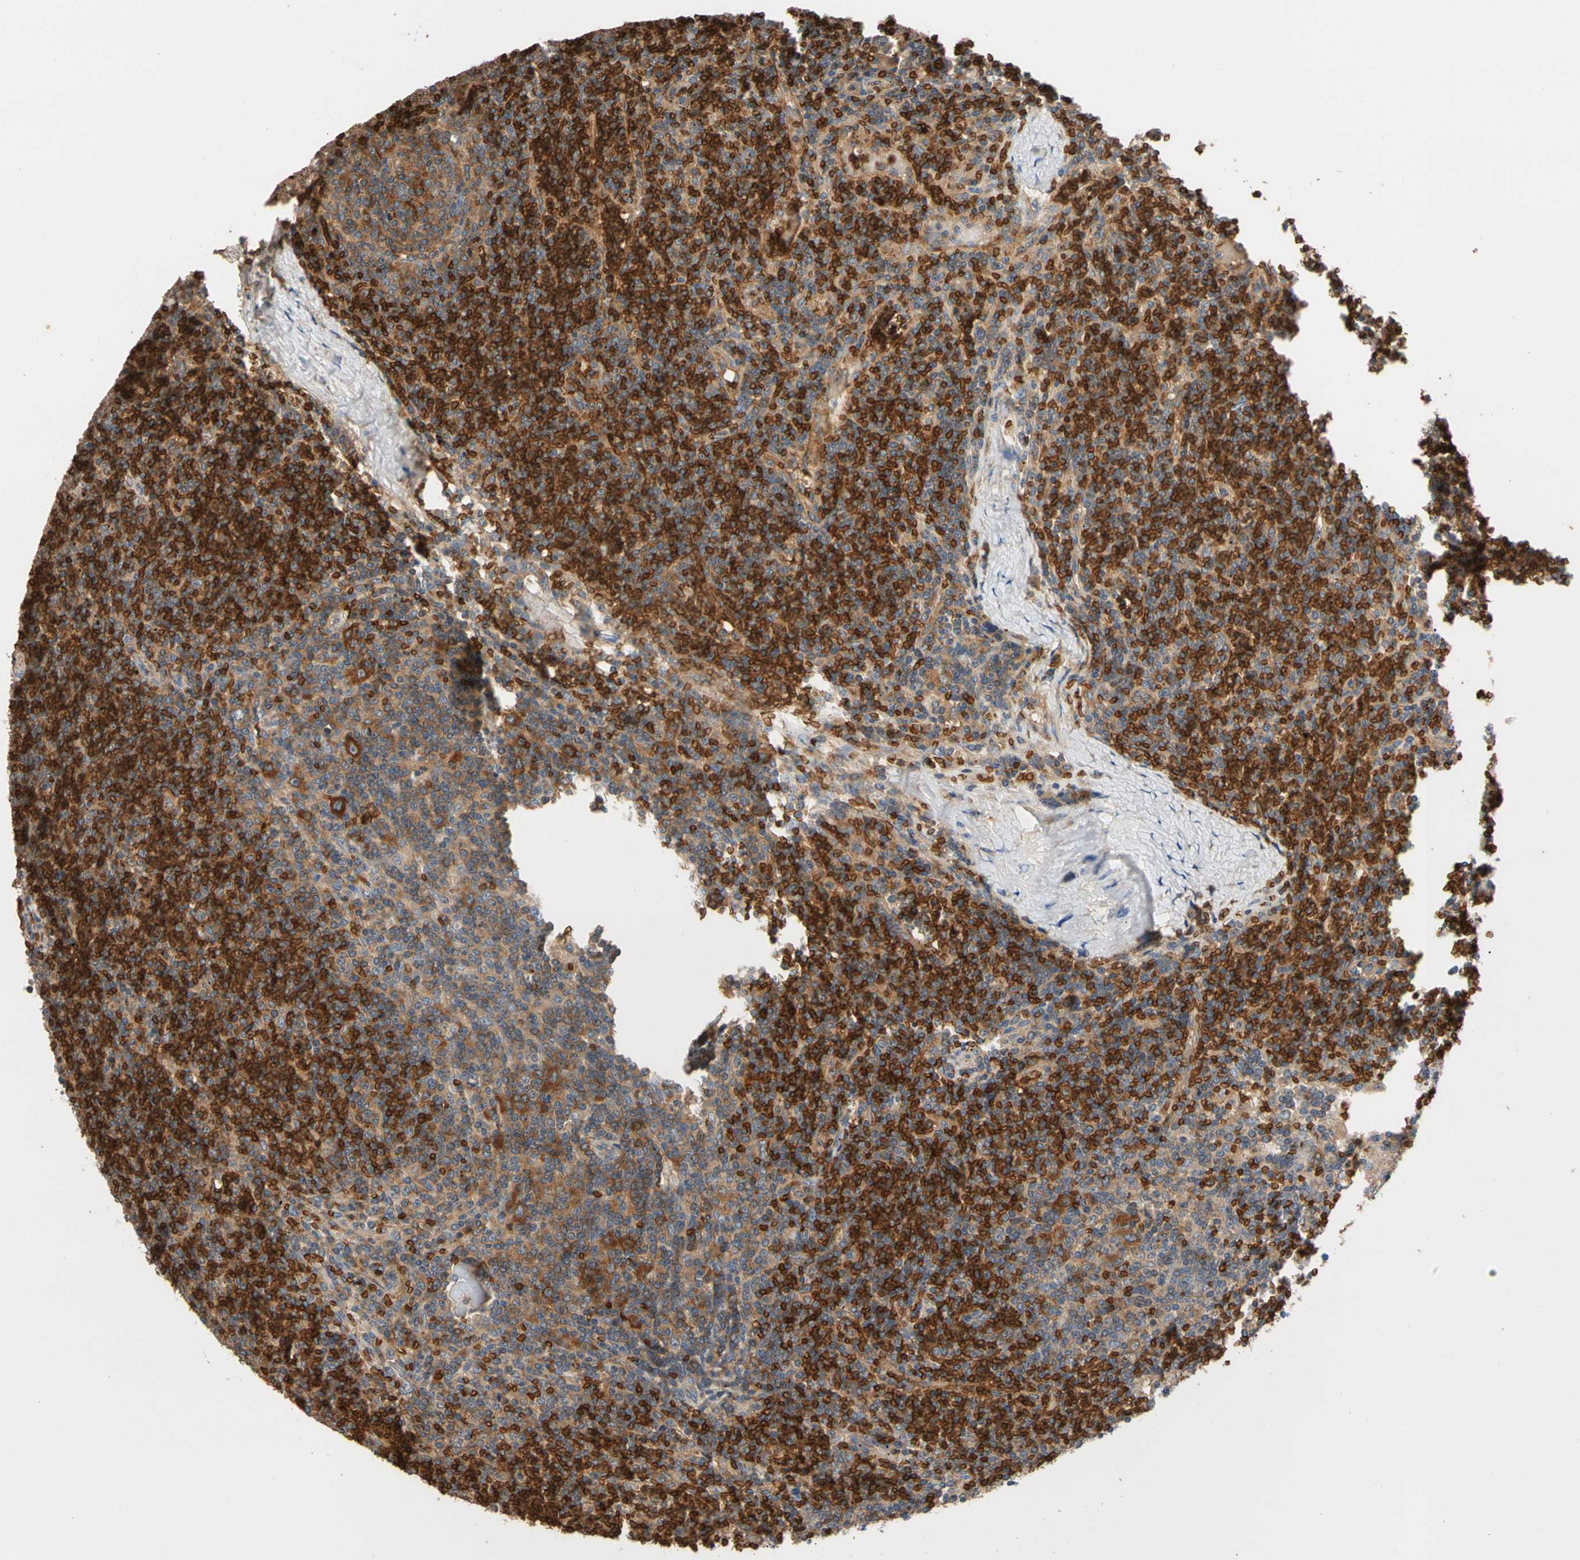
{"staining": {"intensity": "strong", "quantity": "25%-75%", "location": "cytoplasmic/membranous"}, "tissue": "lymphoma", "cell_type": "Tumor cells", "image_type": "cancer", "snomed": [{"axis": "morphology", "description": "Malignant lymphoma, non-Hodgkin's type, Low grade"}, {"axis": "topography", "description": "Spleen"}], "caption": "Strong cytoplasmic/membranous staining for a protein is present in about 25%-75% of tumor cells of lymphoma using IHC.", "gene": "RIOK2", "patient": {"sex": "female", "age": 19}}